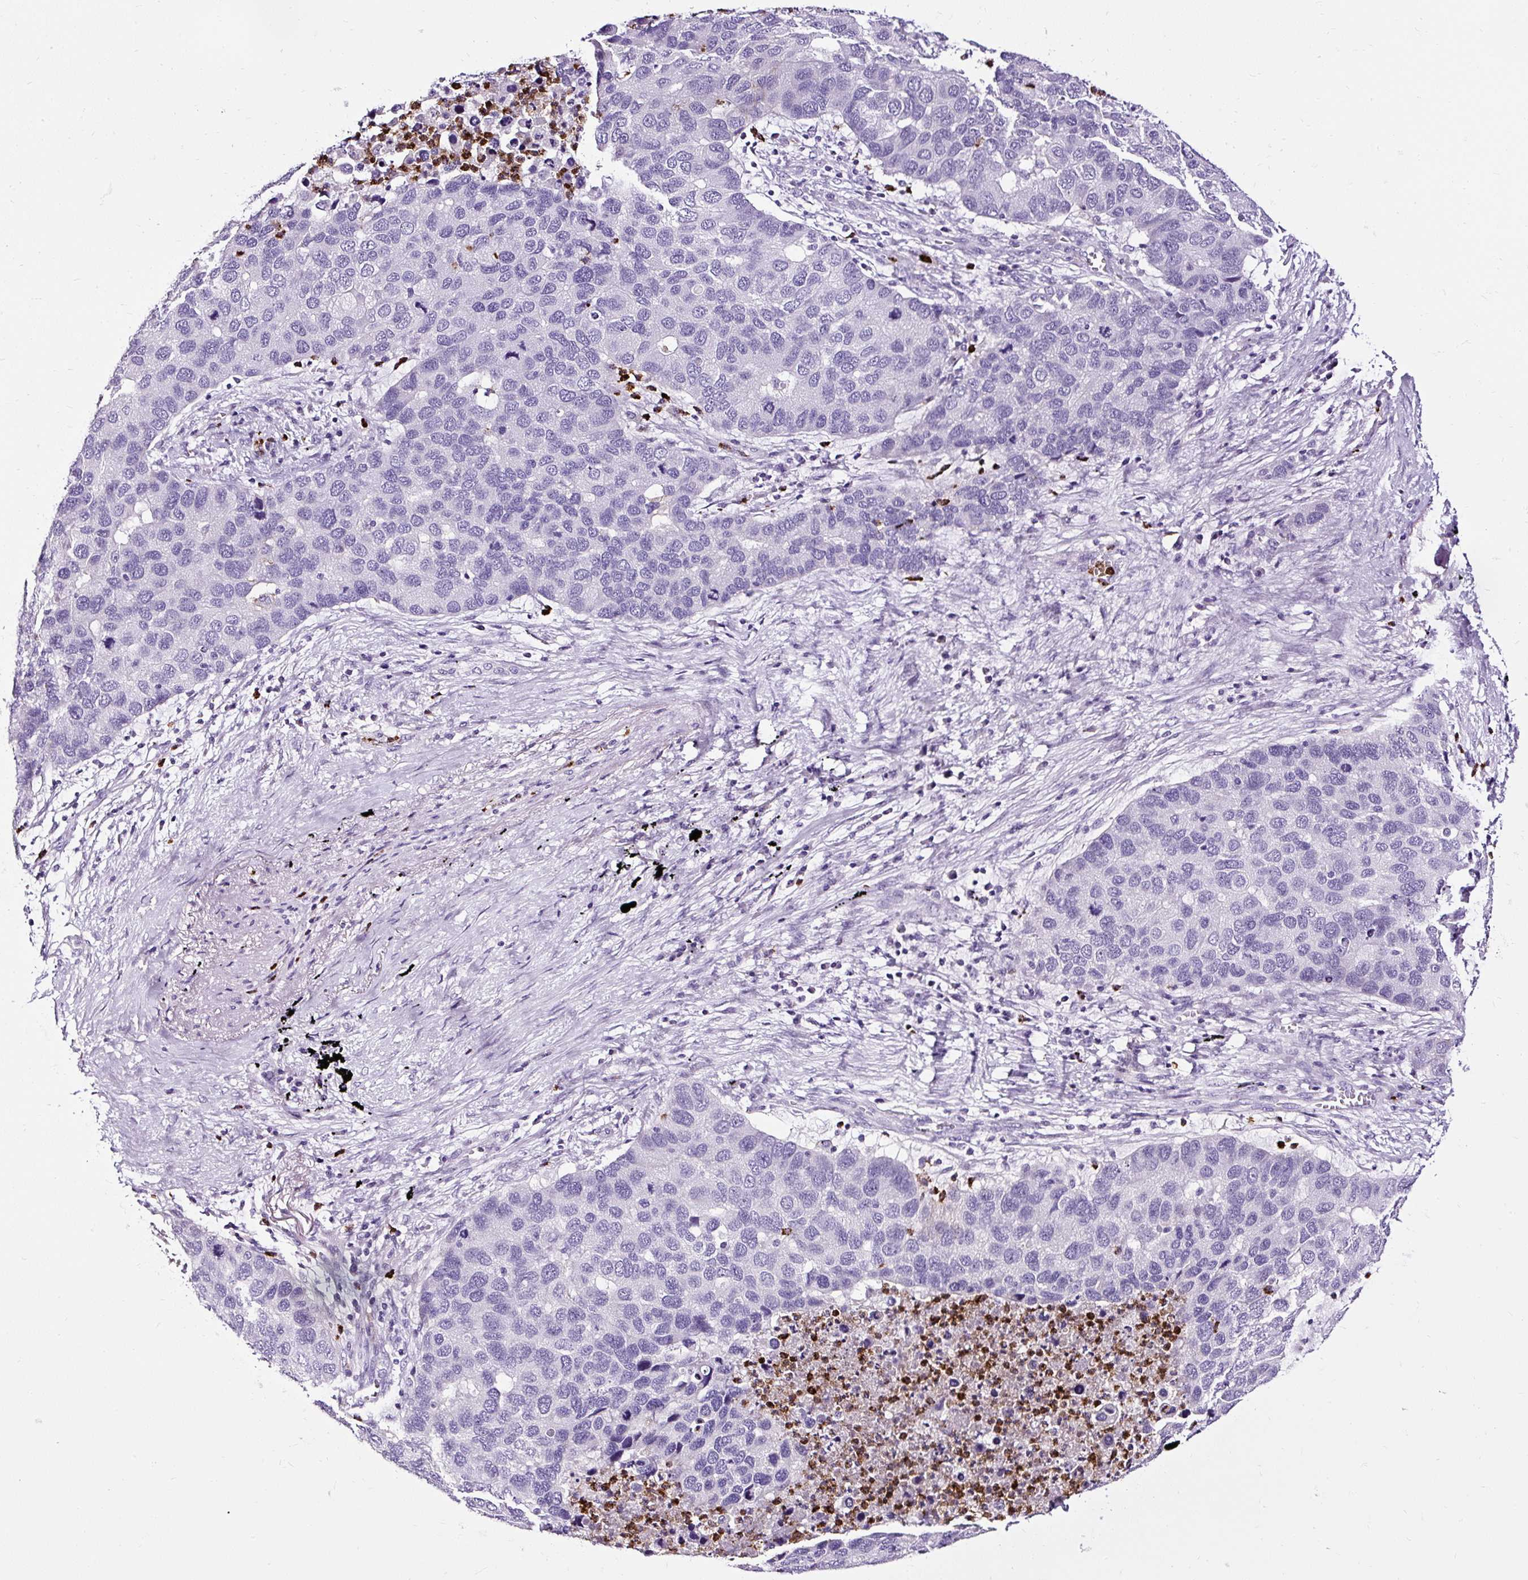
{"staining": {"intensity": "negative", "quantity": "none", "location": "none"}, "tissue": "lung cancer", "cell_type": "Tumor cells", "image_type": "cancer", "snomed": [{"axis": "morphology", "description": "Aneuploidy"}, {"axis": "morphology", "description": "Adenocarcinoma, NOS"}, {"axis": "topography", "description": "Lymph node"}, {"axis": "topography", "description": "Lung"}], "caption": "IHC of human lung adenocarcinoma exhibits no staining in tumor cells.", "gene": "SLC7A8", "patient": {"sex": "female", "age": 74}}